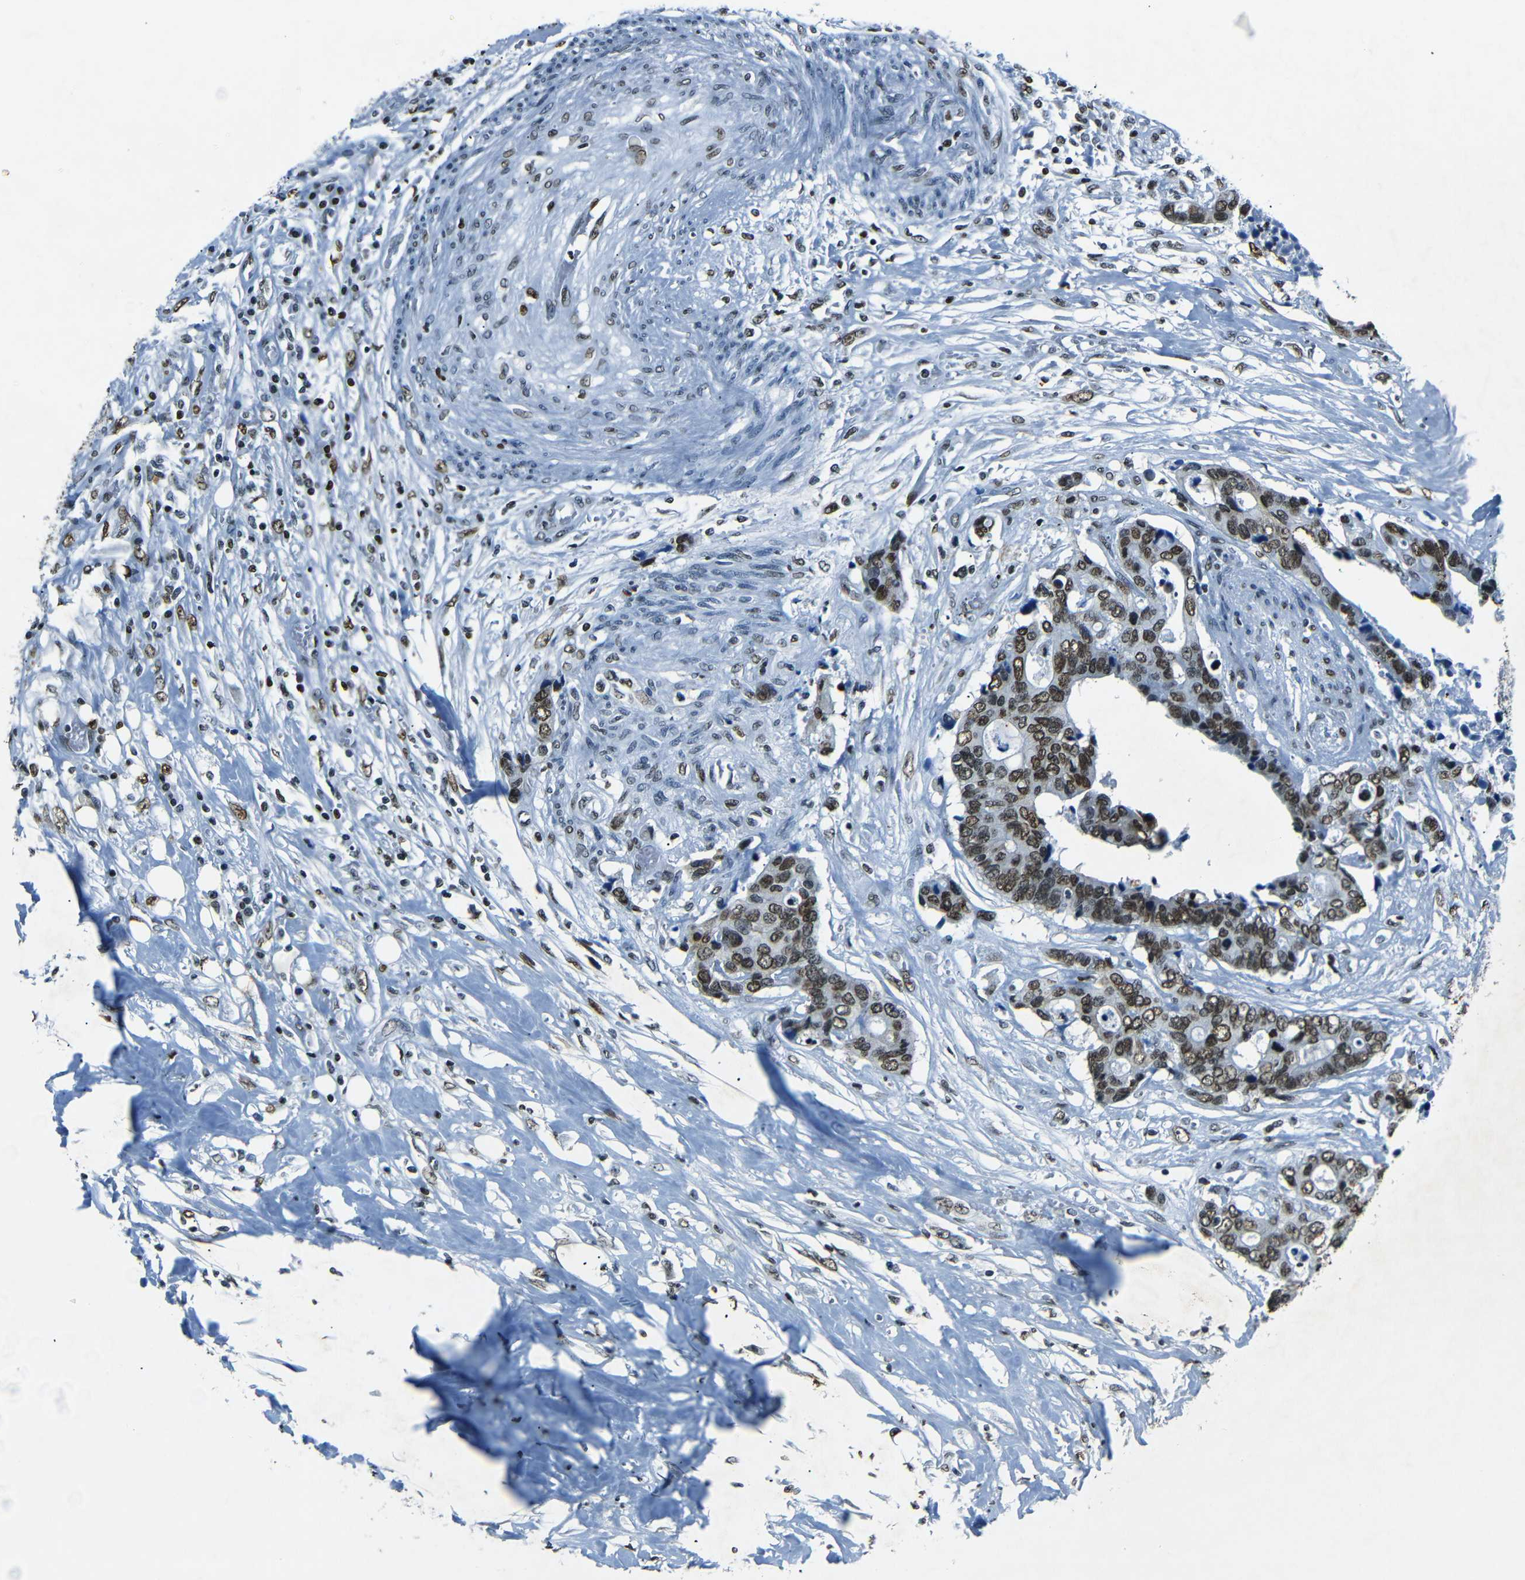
{"staining": {"intensity": "strong", "quantity": ">75%", "location": "nuclear"}, "tissue": "colorectal cancer", "cell_type": "Tumor cells", "image_type": "cancer", "snomed": [{"axis": "morphology", "description": "Adenocarcinoma, NOS"}, {"axis": "topography", "description": "Rectum"}], "caption": "The image shows staining of colorectal adenocarcinoma, revealing strong nuclear protein positivity (brown color) within tumor cells. The staining was performed using DAB (3,3'-diaminobenzidine) to visualize the protein expression in brown, while the nuclei were stained in blue with hematoxylin (Magnification: 20x).", "gene": "HMGN1", "patient": {"sex": "male", "age": 55}}